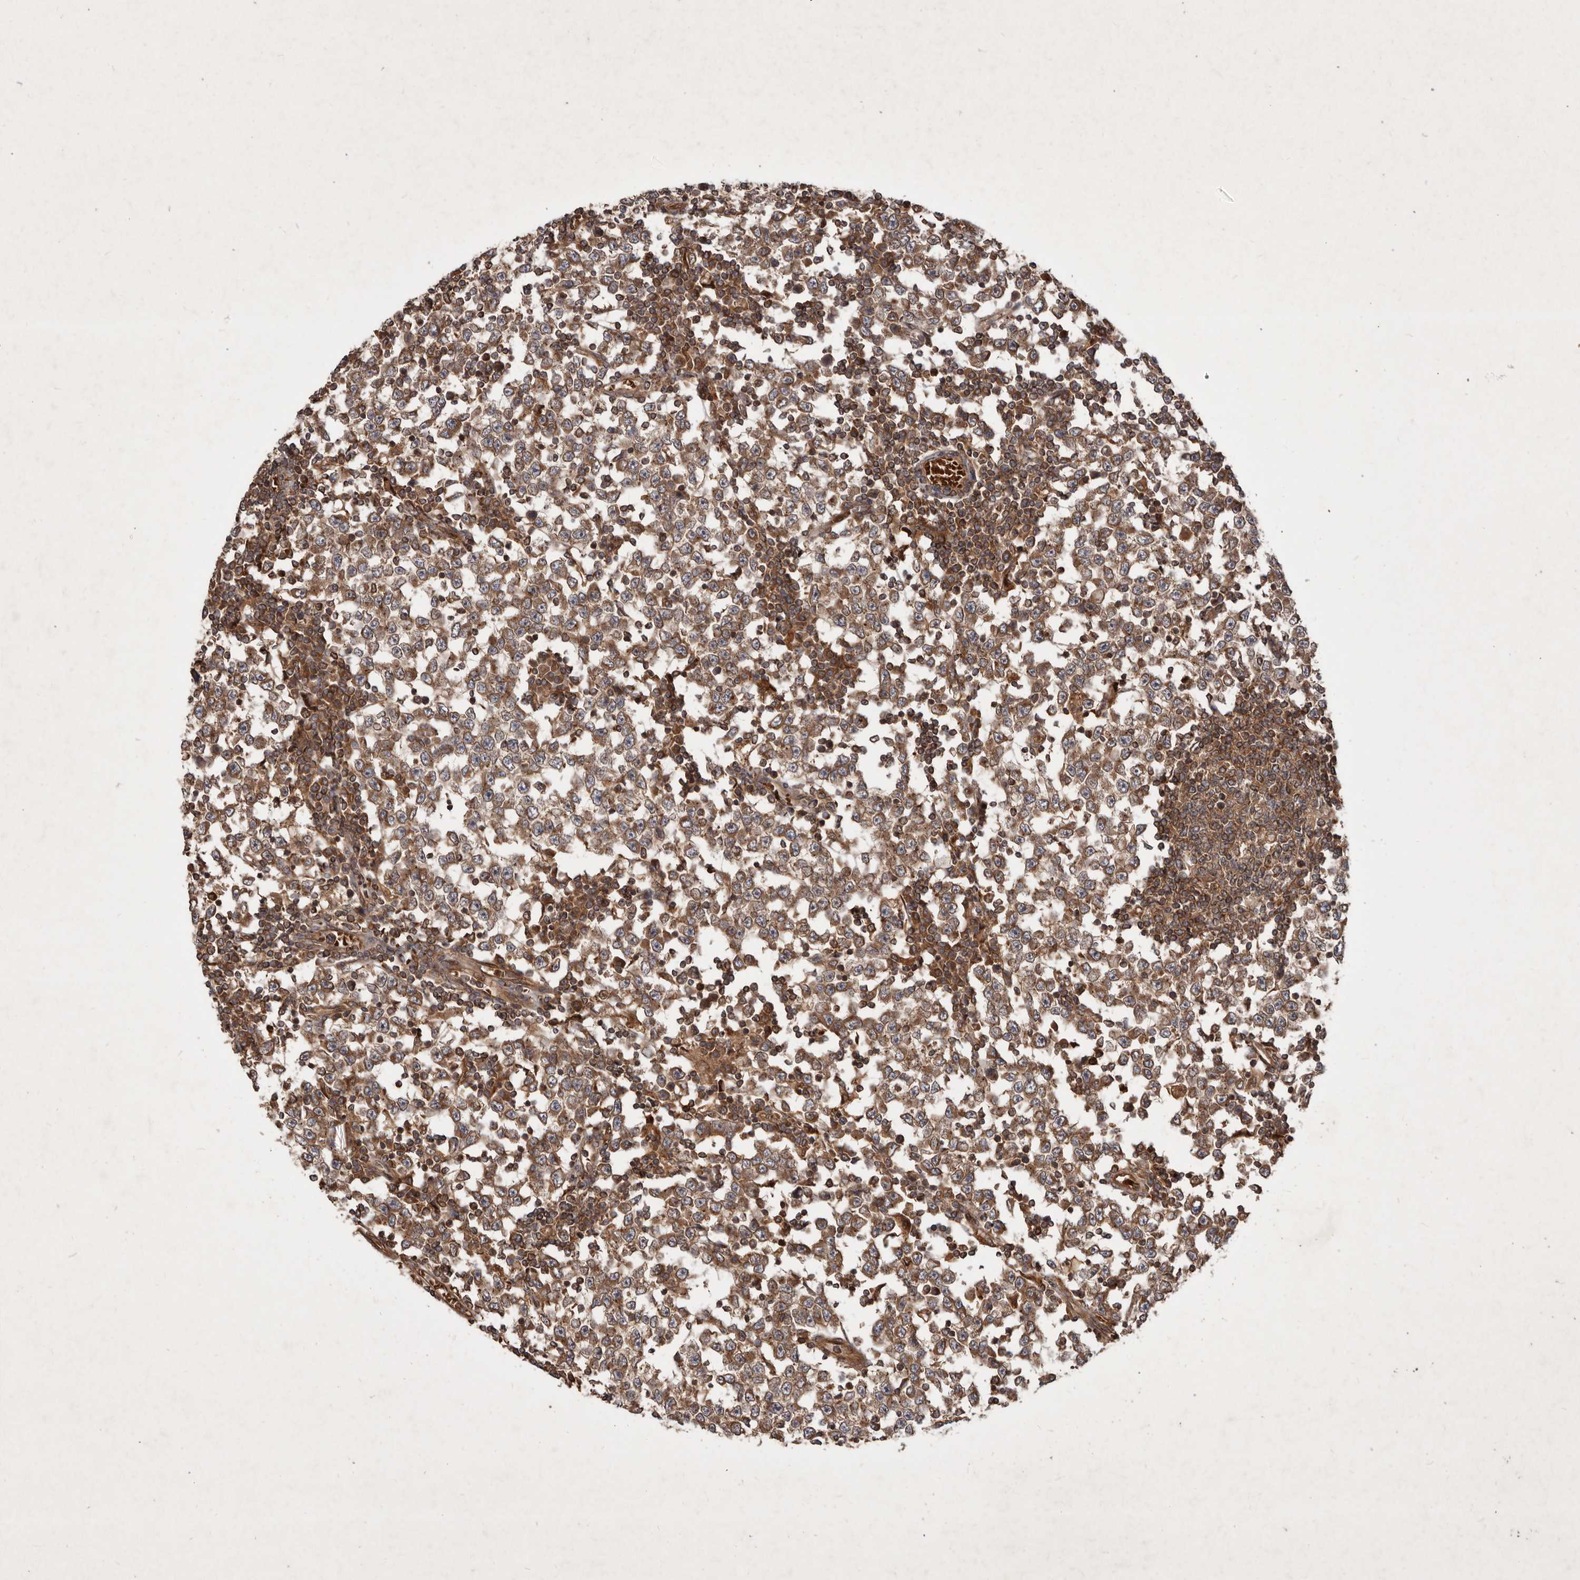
{"staining": {"intensity": "moderate", "quantity": ">75%", "location": "cytoplasmic/membranous,nuclear"}, "tissue": "testis cancer", "cell_type": "Tumor cells", "image_type": "cancer", "snomed": [{"axis": "morphology", "description": "Seminoma, NOS"}, {"axis": "topography", "description": "Testis"}], "caption": "The micrograph demonstrates immunohistochemical staining of seminoma (testis). There is moderate cytoplasmic/membranous and nuclear expression is identified in about >75% of tumor cells.", "gene": "STK36", "patient": {"sex": "male", "age": 65}}